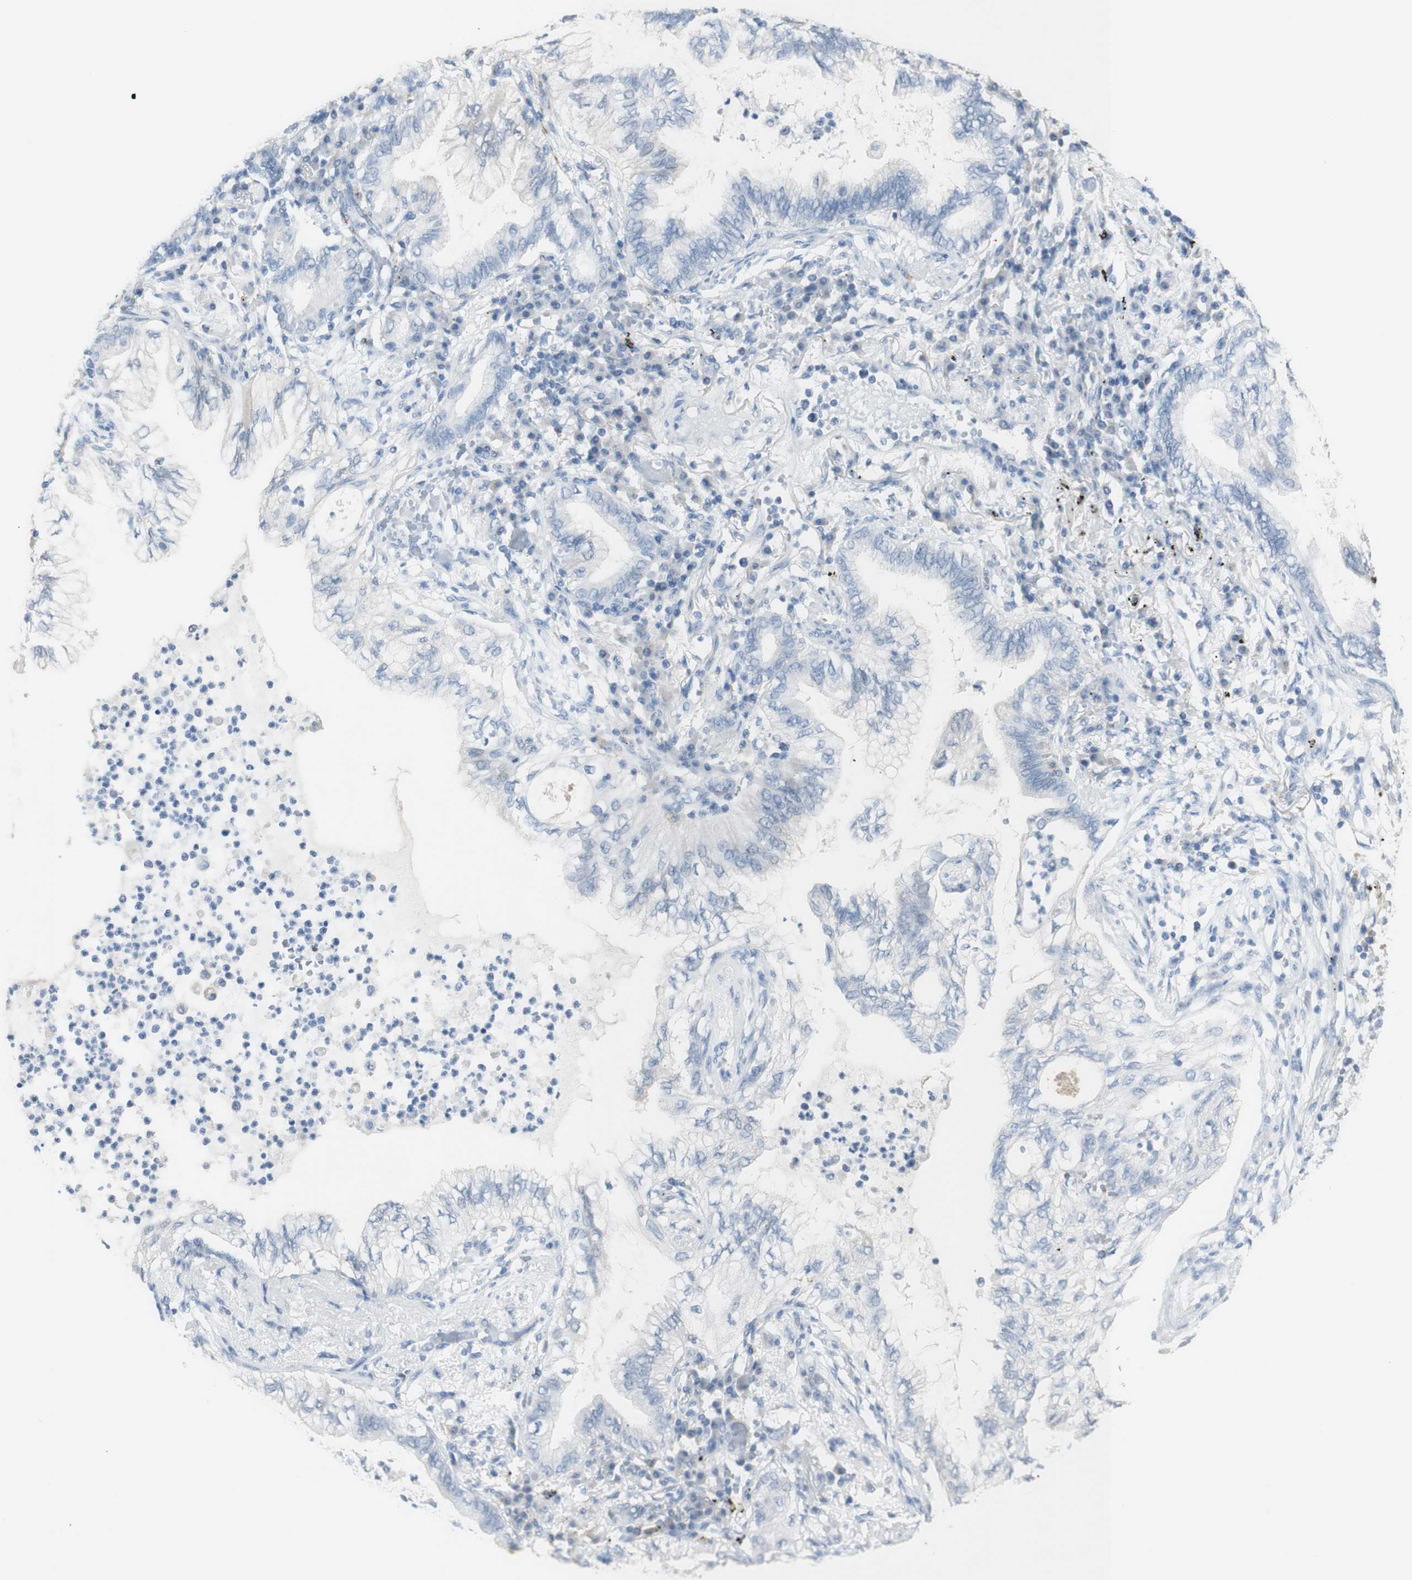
{"staining": {"intensity": "negative", "quantity": "none", "location": "none"}, "tissue": "lung cancer", "cell_type": "Tumor cells", "image_type": "cancer", "snomed": [{"axis": "morphology", "description": "Normal tissue, NOS"}, {"axis": "morphology", "description": "Adenocarcinoma, NOS"}, {"axis": "topography", "description": "Bronchus"}, {"axis": "topography", "description": "Lung"}], "caption": "A micrograph of lung cancer (adenocarcinoma) stained for a protein shows no brown staining in tumor cells.", "gene": "ART3", "patient": {"sex": "female", "age": 70}}